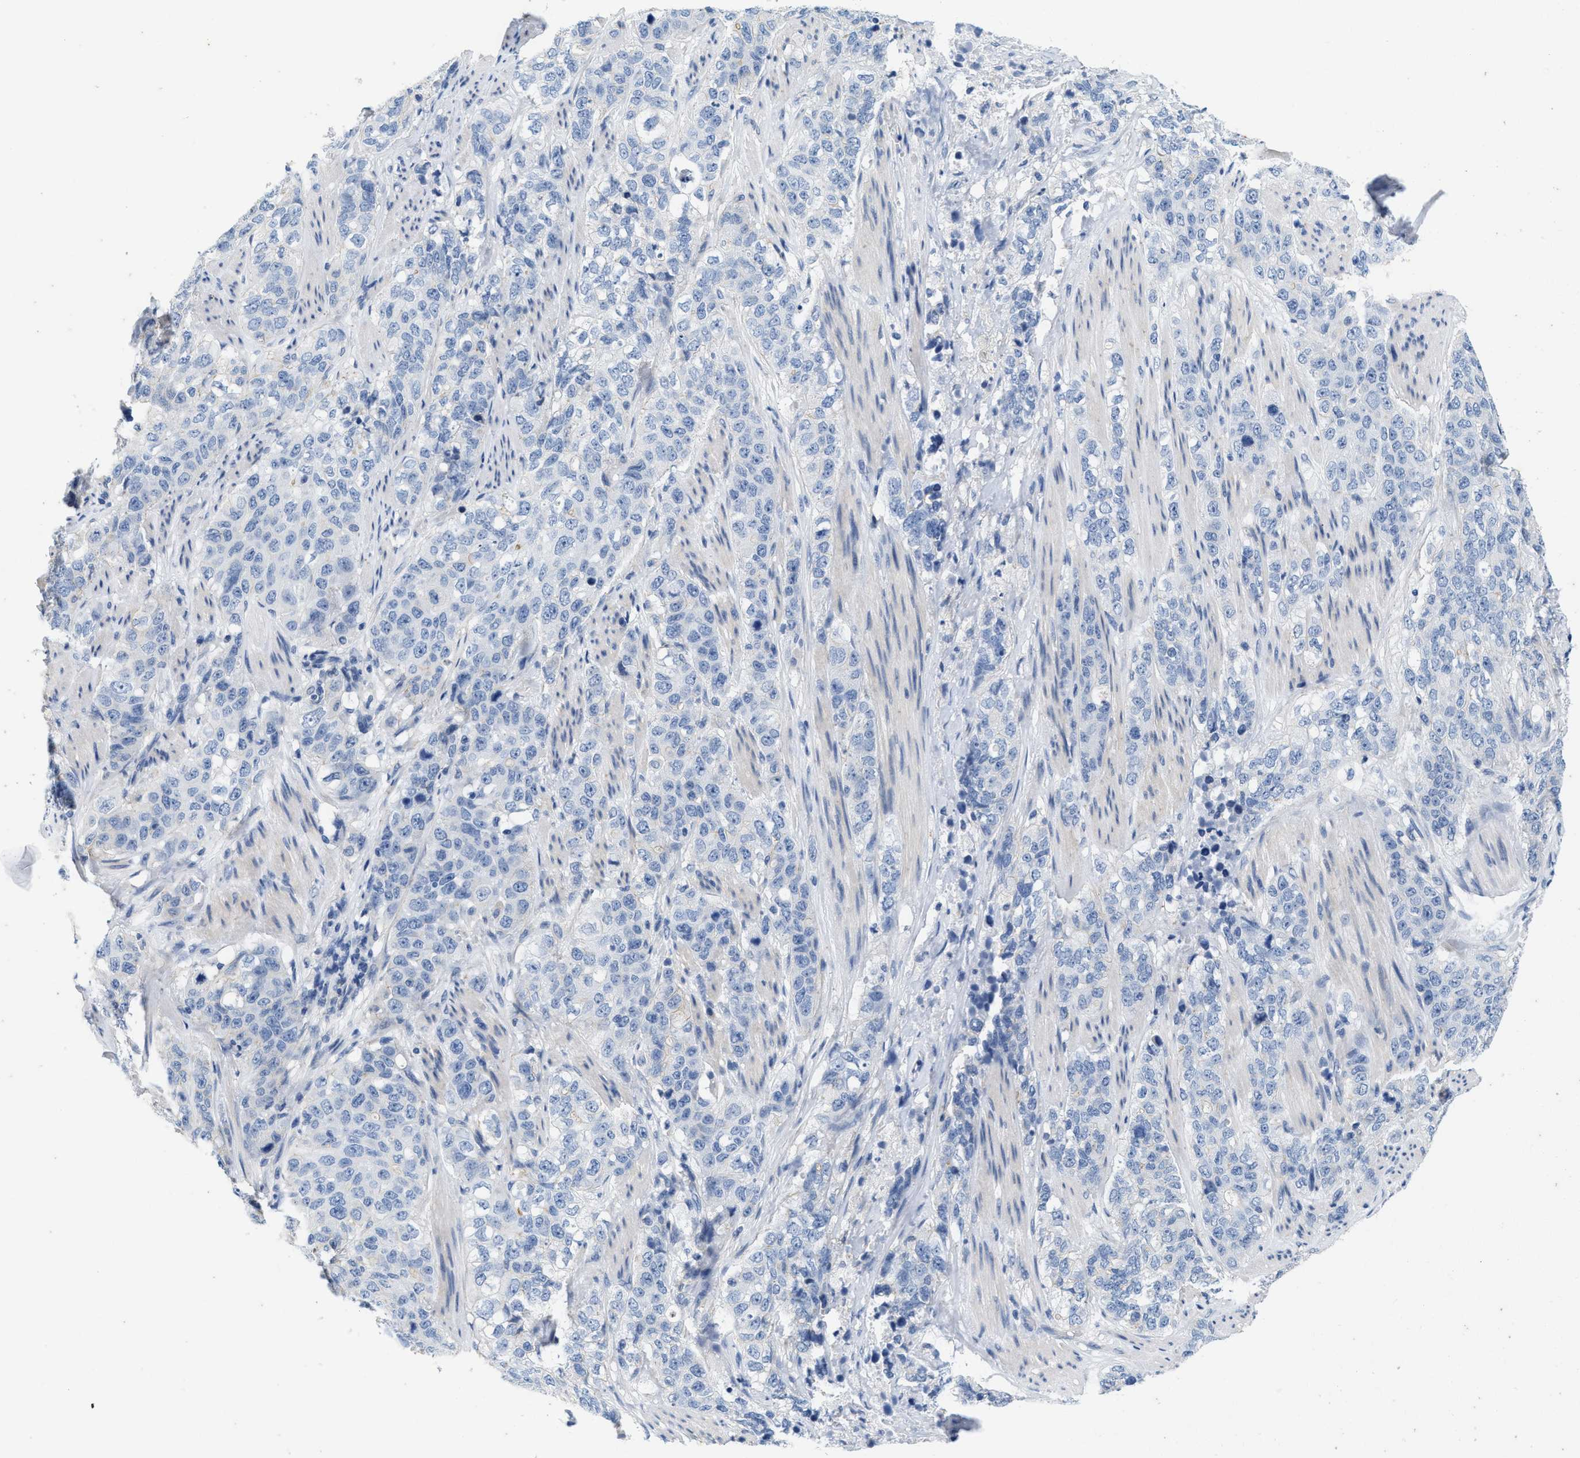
{"staining": {"intensity": "negative", "quantity": "none", "location": "none"}, "tissue": "stomach cancer", "cell_type": "Tumor cells", "image_type": "cancer", "snomed": [{"axis": "morphology", "description": "Adenocarcinoma, NOS"}, {"axis": "topography", "description": "Stomach"}], "caption": "This image is of adenocarcinoma (stomach) stained with IHC to label a protein in brown with the nuclei are counter-stained blue. There is no expression in tumor cells.", "gene": "ABCB11", "patient": {"sex": "male", "age": 48}}